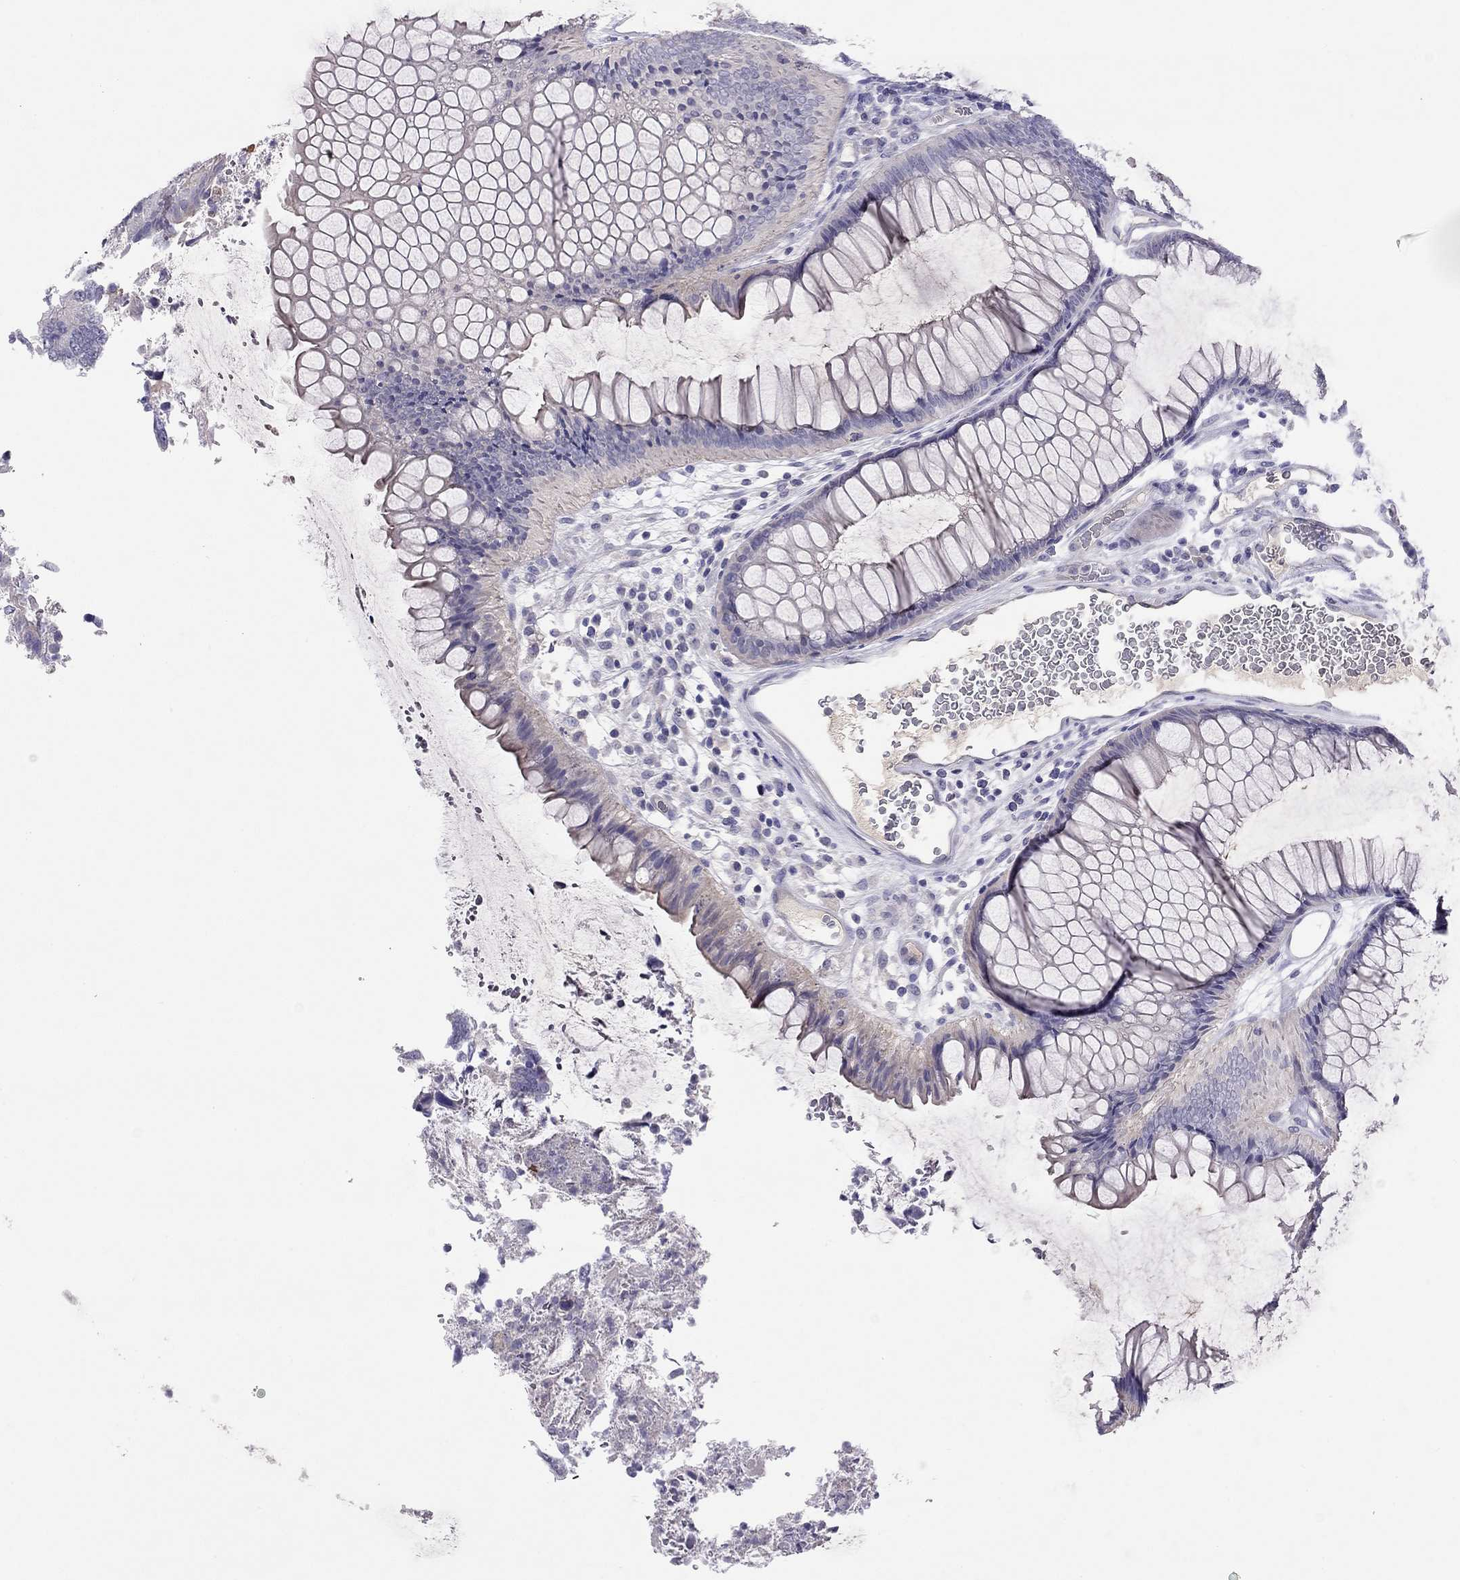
{"staining": {"intensity": "negative", "quantity": "none", "location": "none"}, "tissue": "colorectal cancer", "cell_type": "Tumor cells", "image_type": "cancer", "snomed": [{"axis": "morphology", "description": "Adenocarcinoma, NOS"}, {"axis": "topography", "description": "Colon"}], "caption": "Micrograph shows no protein positivity in tumor cells of colorectal cancer tissue.", "gene": "CAPNS2", "patient": {"sex": "female", "age": 67}}